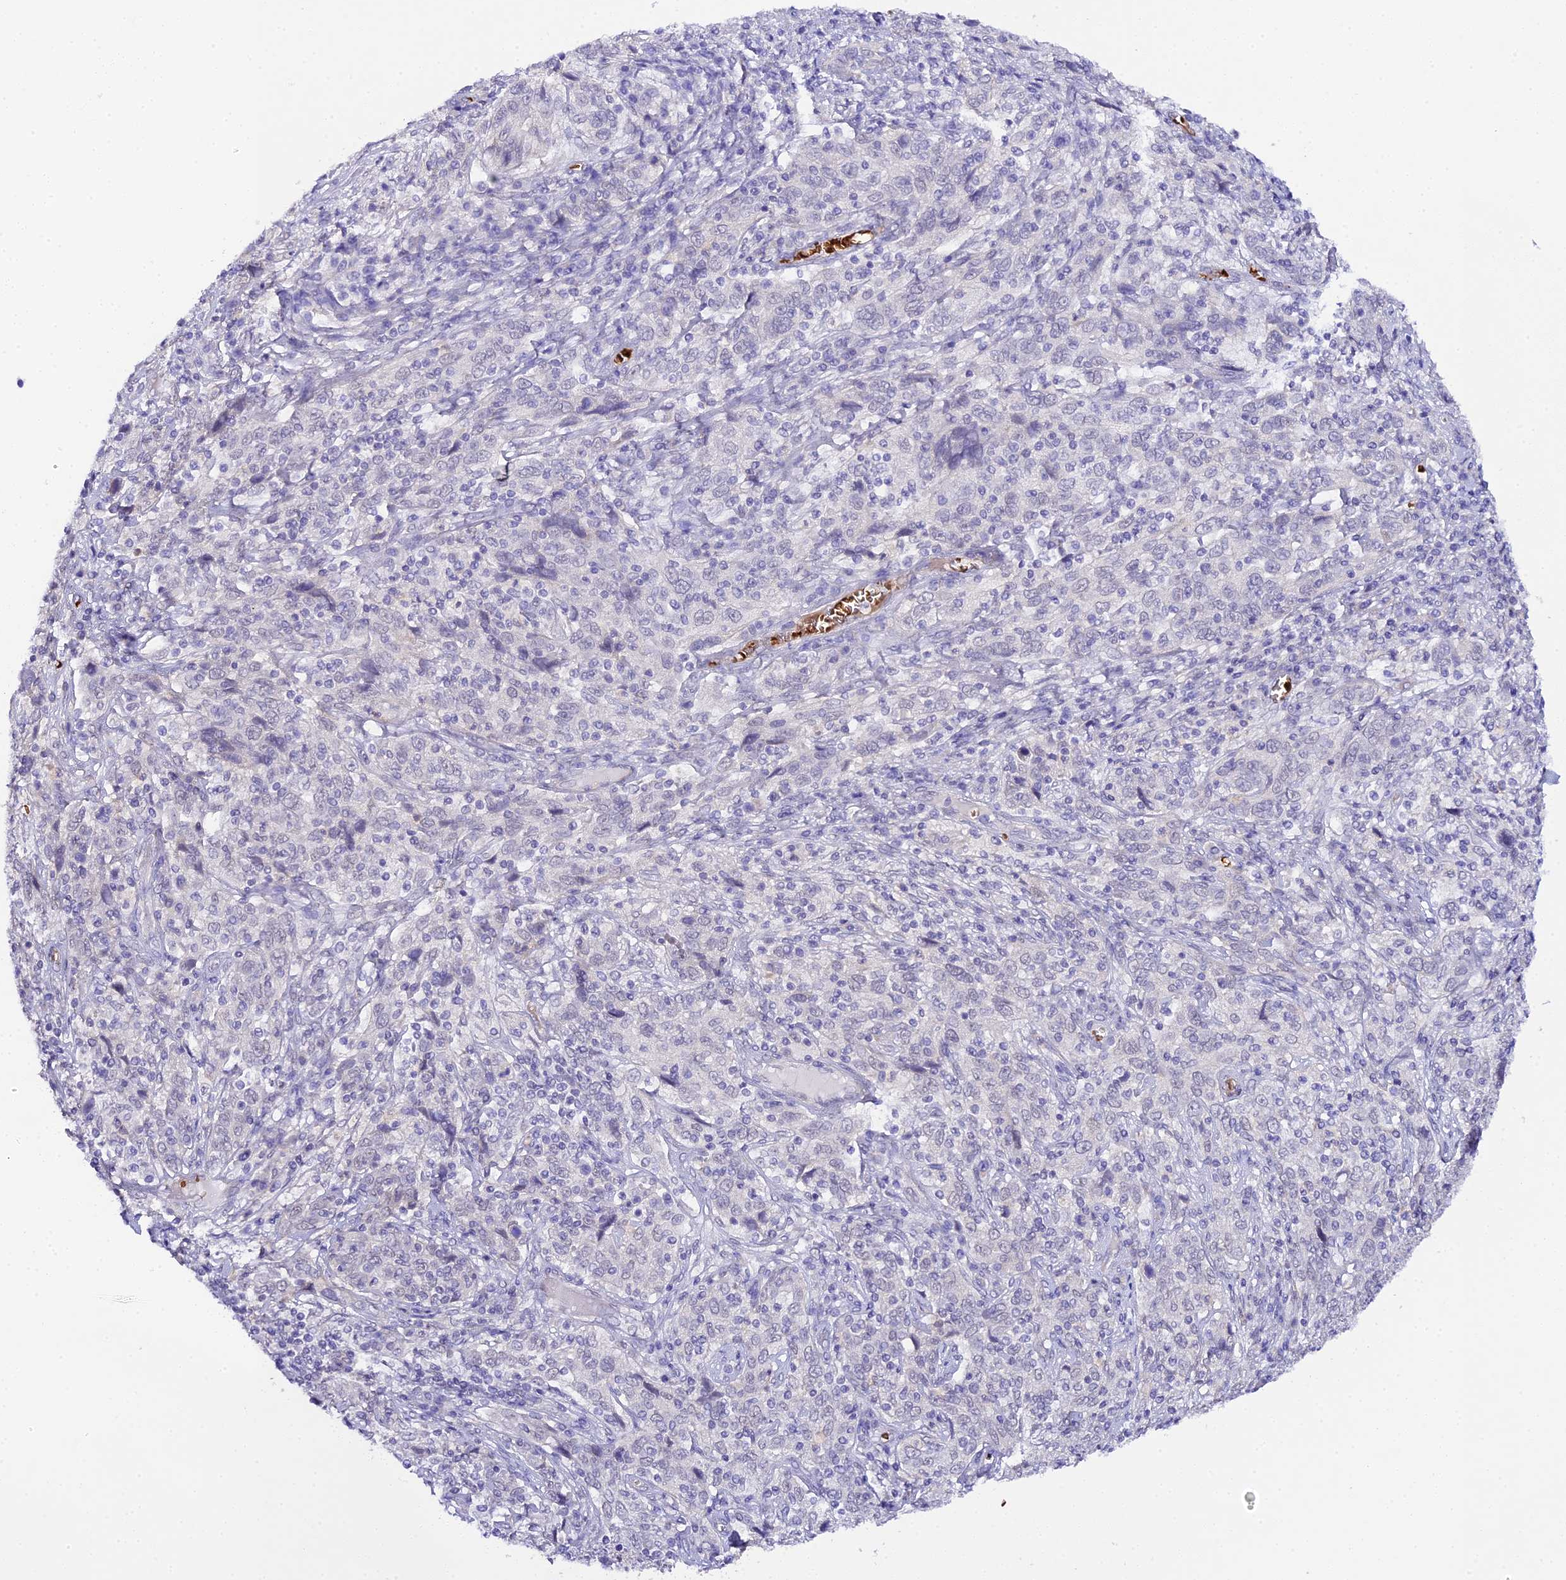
{"staining": {"intensity": "negative", "quantity": "none", "location": "none"}, "tissue": "cervical cancer", "cell_type": "Tumor cells", "image_type": "cancer", "snomed": [{"axis": "morphology", "description": "Squamous cell carcinoma, NOS"}, {"axis": "topography", "description": "Cervix"}], "caption": "High power microscopy micrograph of an immunohistochemistry (IHC) micrograph of cervical cancer, revealing no significant staining in tumor cells.", "gene": "CFAP45", "patient": {"sex": "female", "age": 46}}